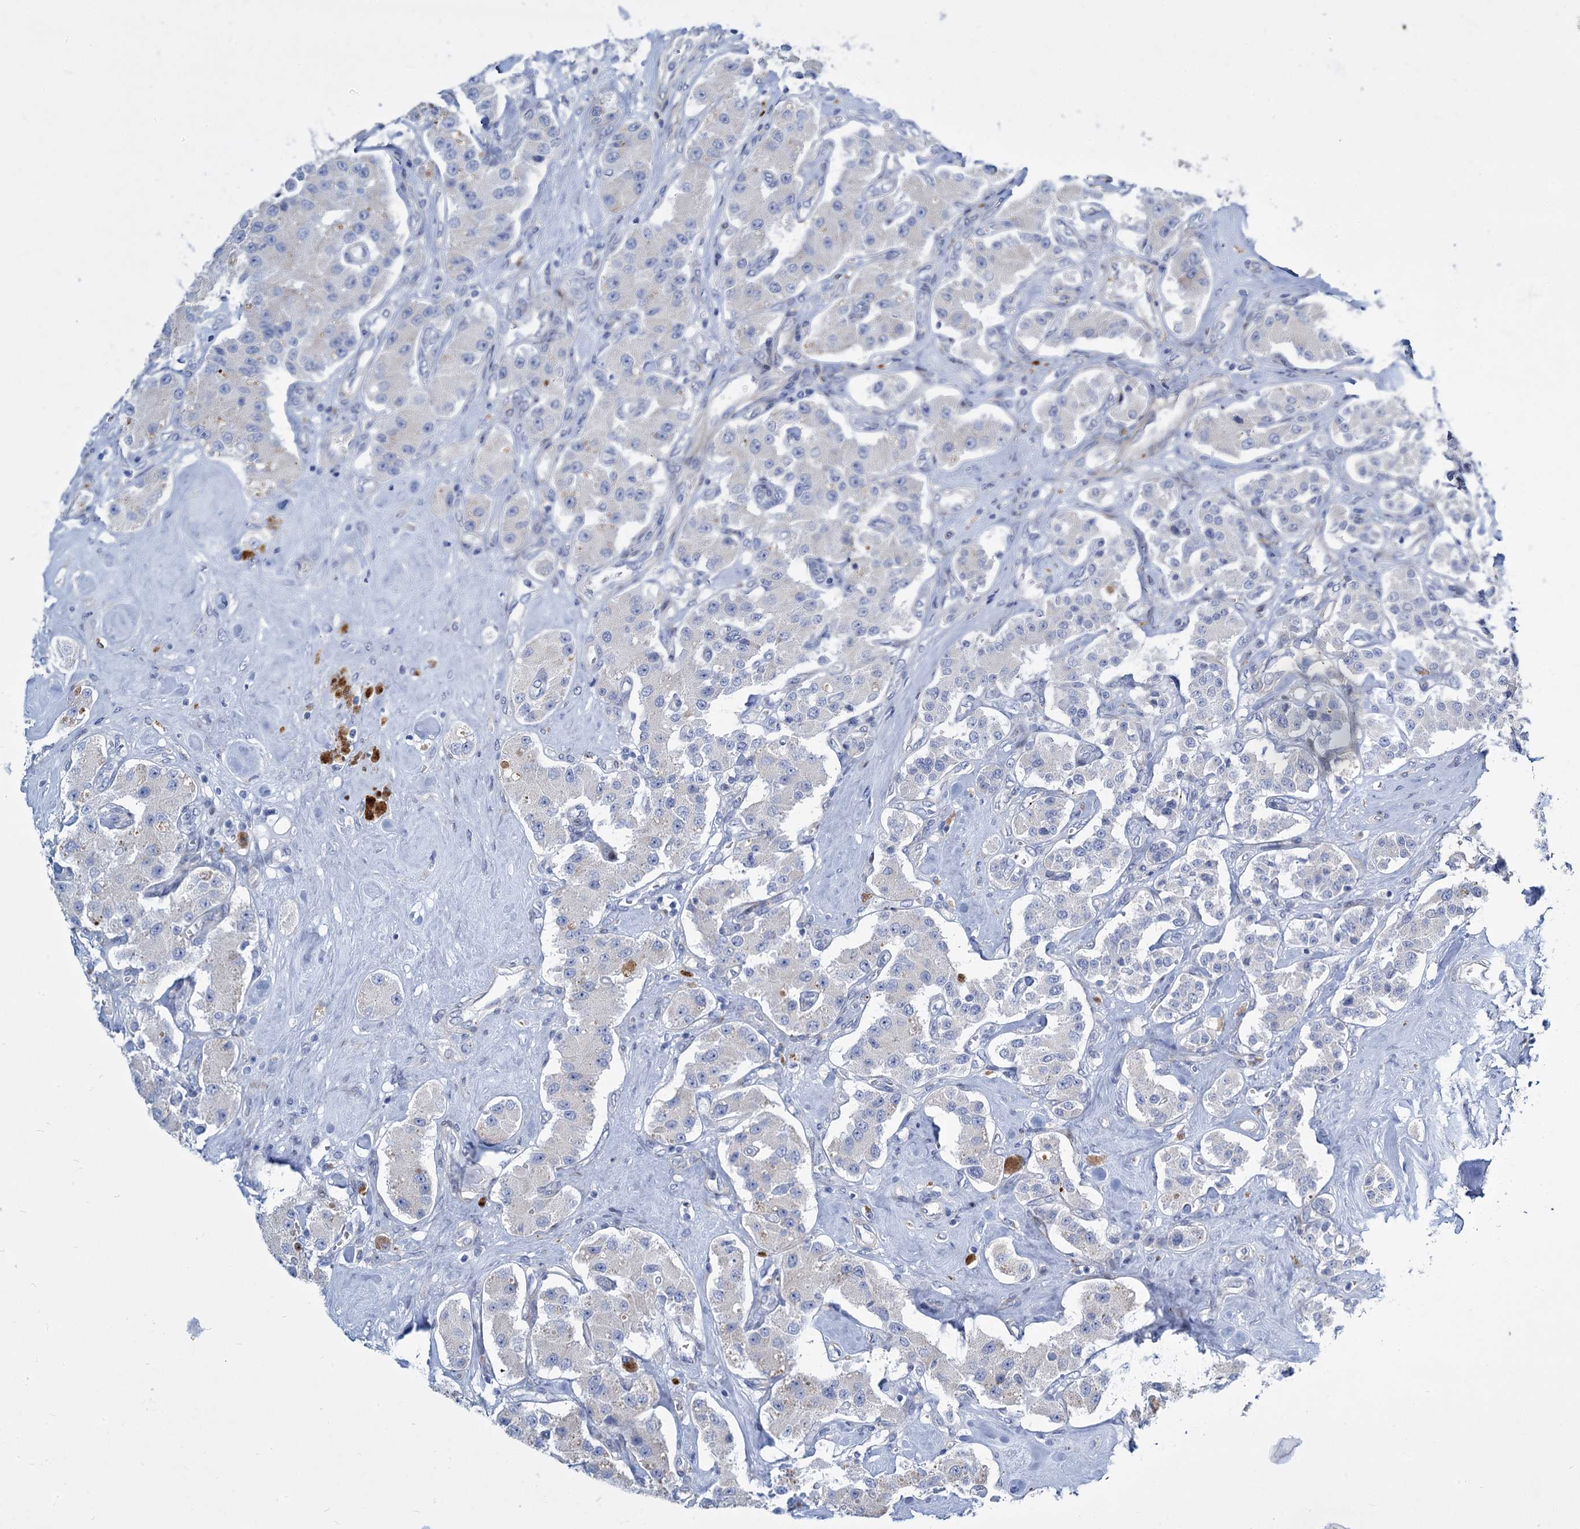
{"staining": {"intensity": "negative", "quantity": "none", "location": "none"}, "tissue": "carcinoid", "cell_type": "Tumor cells", "image_type": "cancer", "snomed": [{"axis": "morphology", "description": "Carcinoid, malignant, NOS"}, {"axis": "topography", "description": "Pancreas"}], "caption": "This is a micrograph of immunohistochemistry (IHC) staining of malignant carcinoid, which shows no expression in tumor cells.", "gene": "TRIM77", "patient": {"sex": "male", "age": 41}}